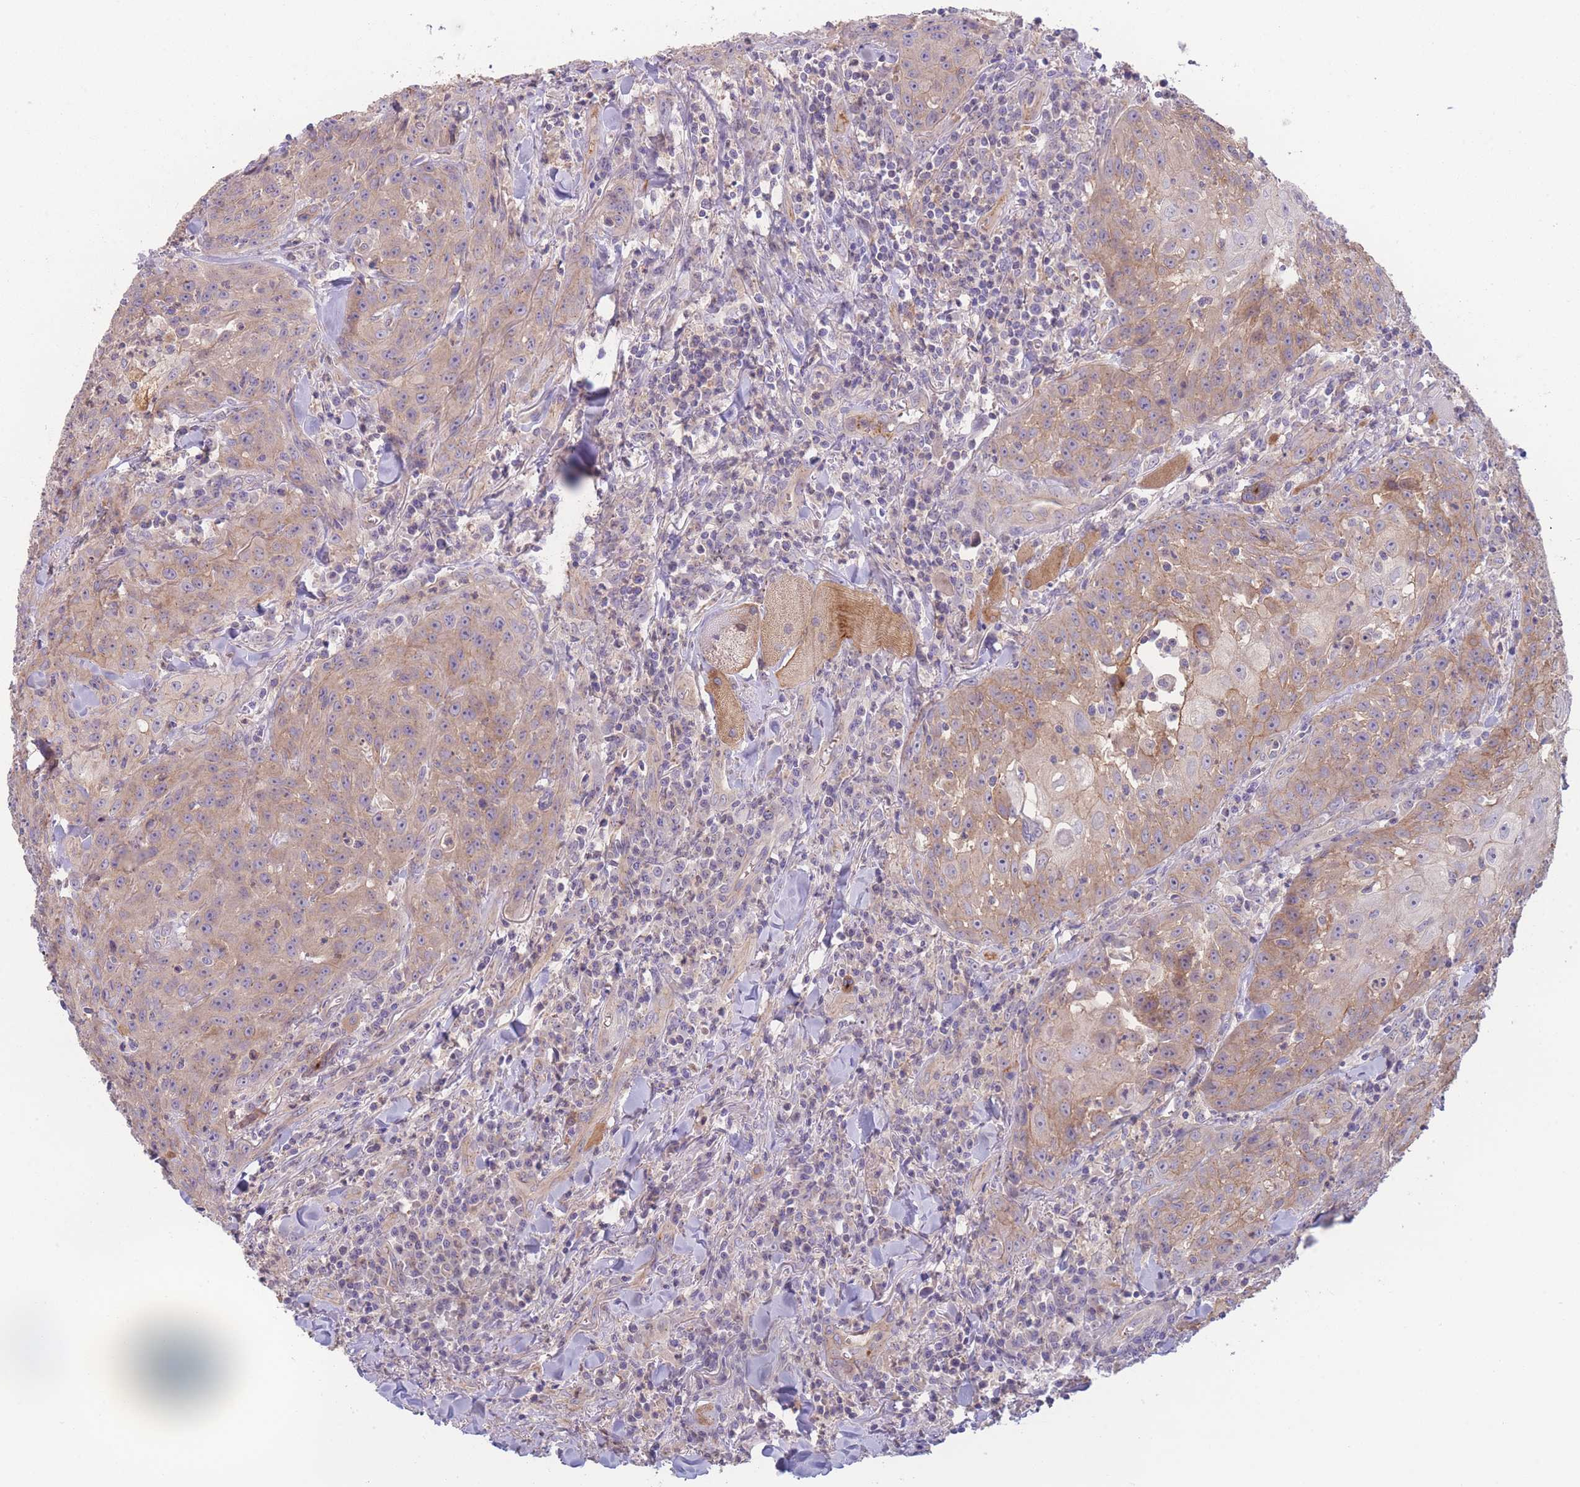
{"staining": {"intensity": "moderate", "quantity": "<25%", "location": "cytoplasmic/membranous"}, "tissue": "head and neck cancer", "cell_type": "Tumor cells", "image_type": "cancer", "snomed": [{"axis": "morphology", "description": "Normal tissue, NOS"}, {"axis": "morphology", "description": "Squamous cell carcinoma, NOS"}, {"axis": "topography", "description": "Oral tissue"}, {"axis": "topography", "description": "Head-Neck"}], "caption": "Protein expression analysis of human squamous cell carcinoma (head and neck) reveals moderate cytoplasmic/membranous staining in about <25% of tumor cells. (IHC, brightfield microscopy, high magnification).", "gene": "STEAP3", "patient": {"sex": "female", "age": 70}}